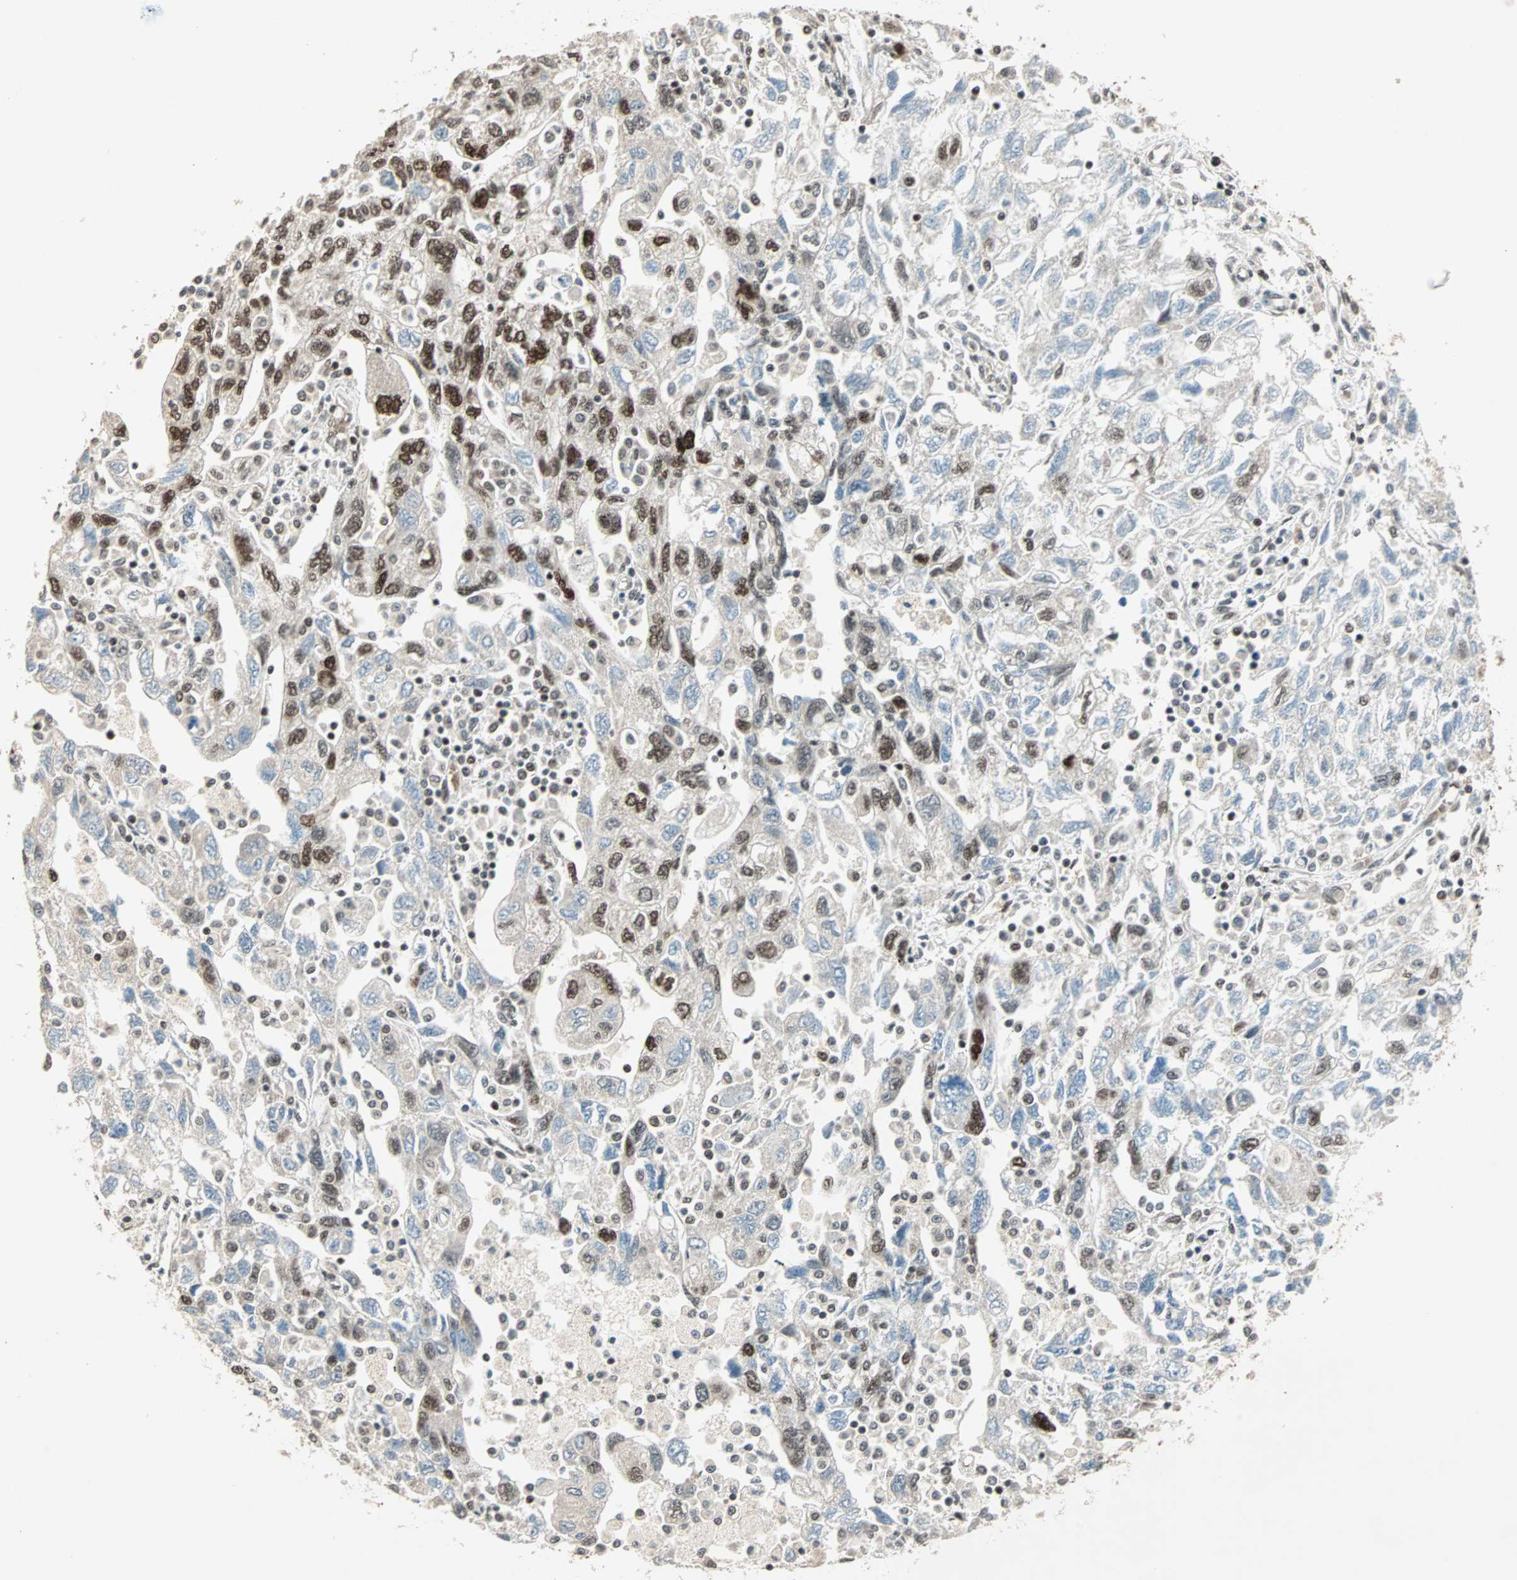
{"staining": {"intensity": "strong", "quantity": "25%-75%", "location": "nuclear"}, "tissue": "ovarian cancer", "cell_type": "Tumor cells", "image_type": "cancer", "snomed": [{"axis": "morphology", "description": "Carcinoma, NOS"}, {"axis": "morphology", "description": "Cystadenocarcinoma, serous, NOS"}, {"axis": "topography", "description": "Ovary"}], "caption": "Brown immunohistochemical staining in human ovarian cancer demonstrates strong nuclear positivity in about 25%-75% of tumor cells.", "gene": "MDC1", "patient": {"sex": "female", "age": 69}}